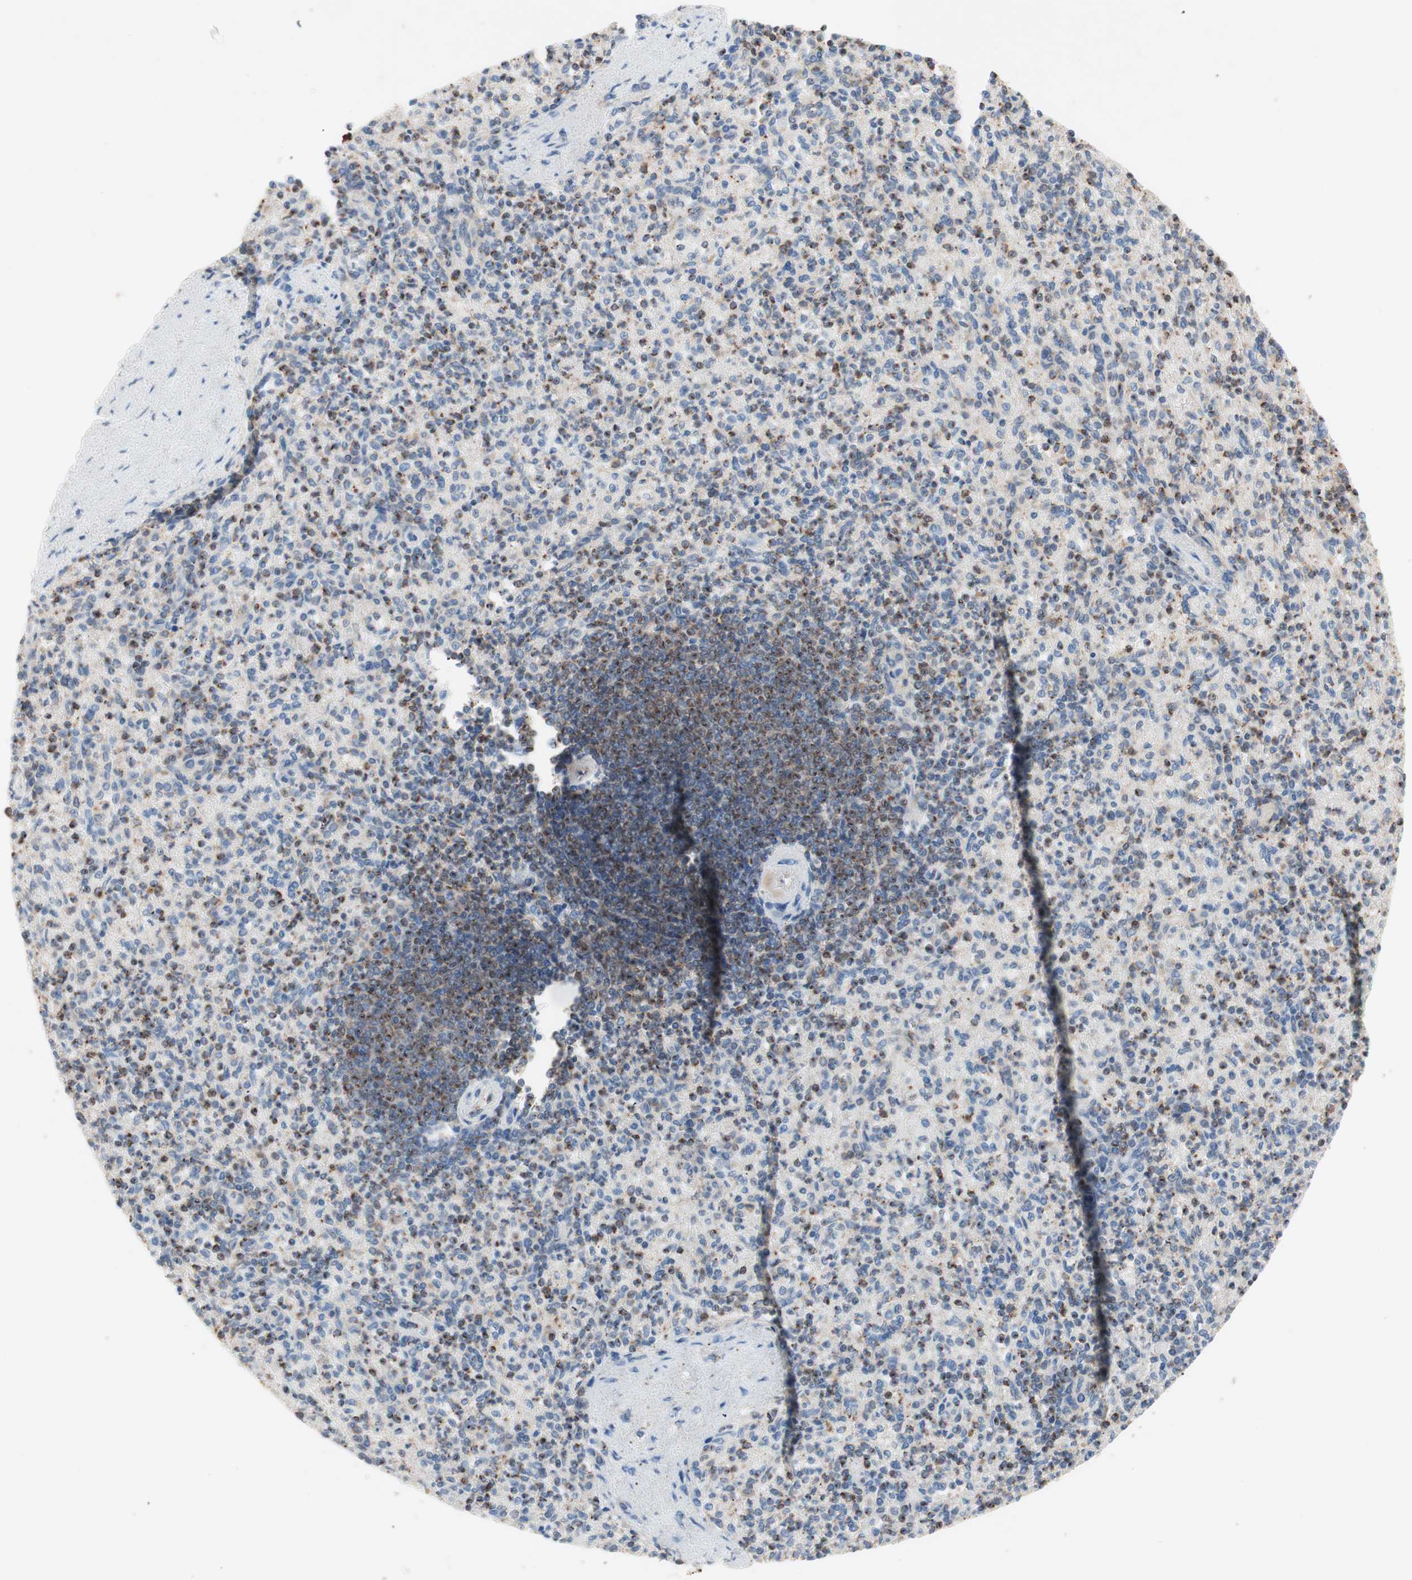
{"staining": {"intensity": "moderate", "quantity": ">75%", "location": "cytoplasmic/membranous"}, "tissue": "spleen", "cell_type": "Cells in red pulp", "image_type": "normal", "snomed": [{"axis": "morphology", "description": "Normal tissue, NOS"}, {"axis": "topography", "description": "Spleen"}], "caption": "Cells in red pulp demonstrate moderate cytoplasmic/membranous expression in about >75% of cells in benign spleen.", "gene": "GALT", "patient": {"sex": "female", "age": 74}}